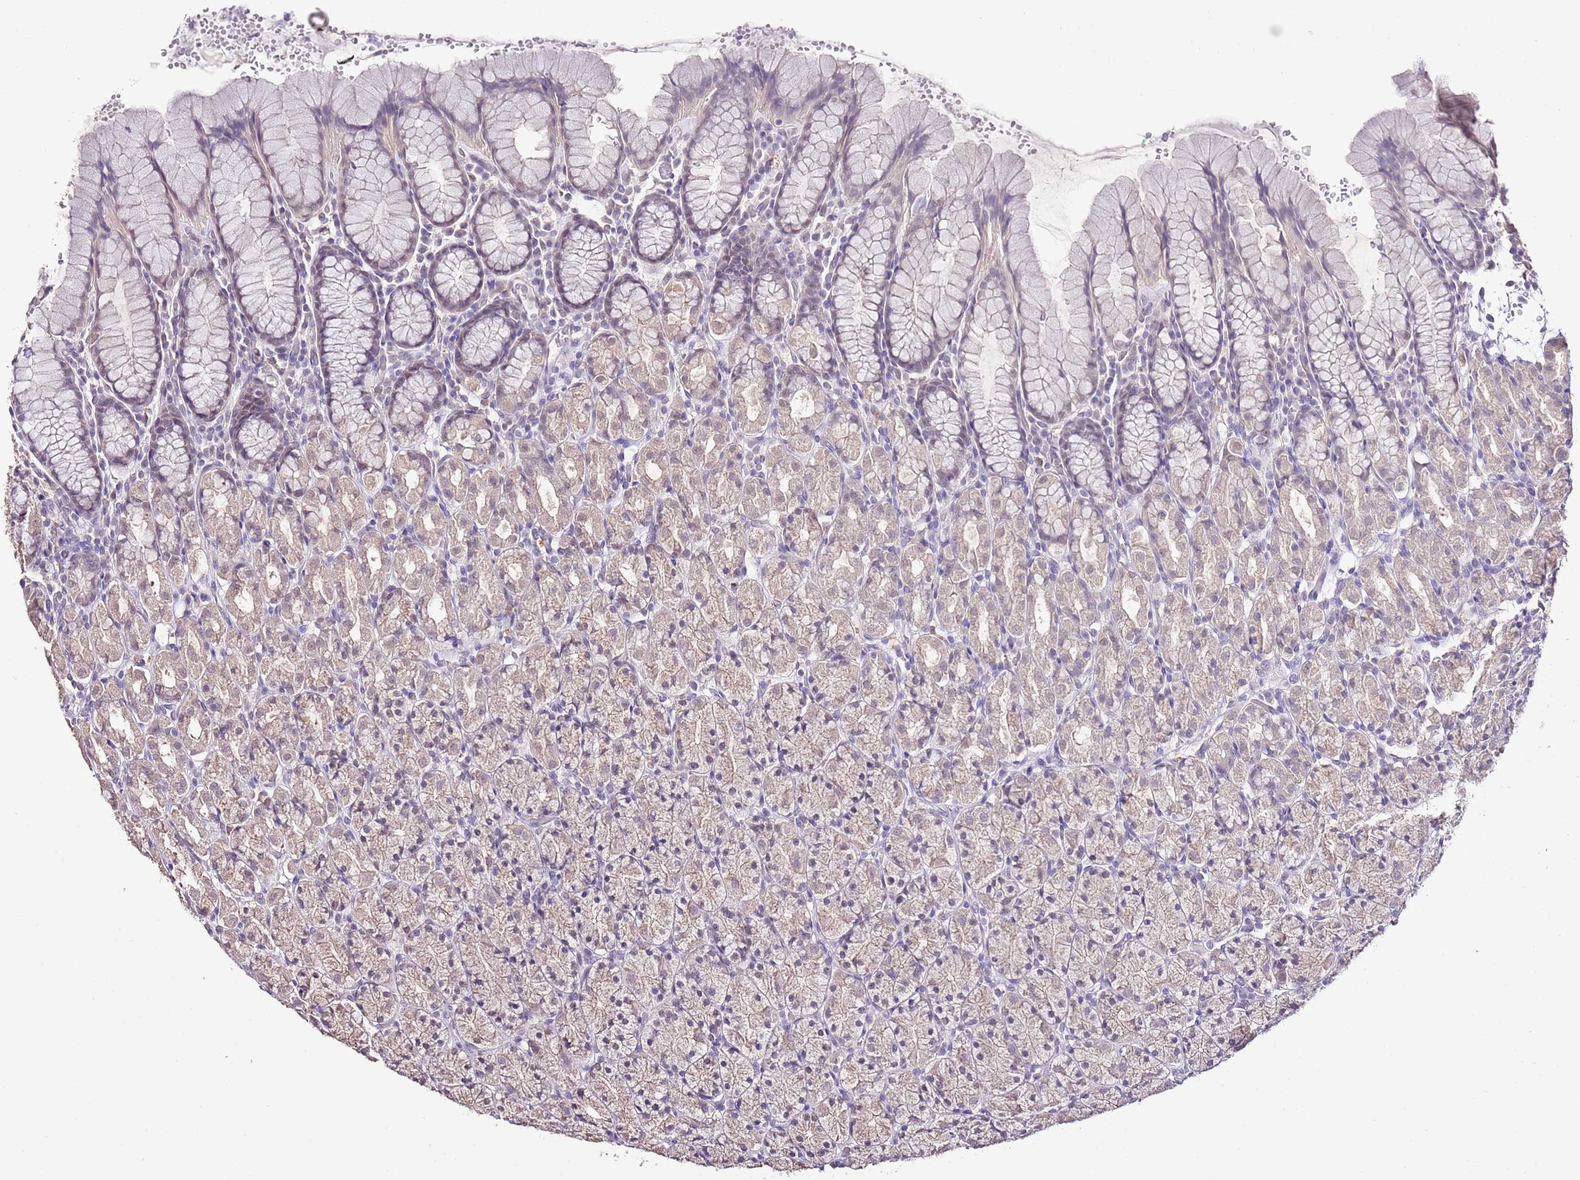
{"staining": {"intensity": "weak", "quantity": "25%-75%", "location": "cytoplasmic/membranous,nuclear"}, "tissue": "stomach", "cell_type": "Glandular cells", "image_type": "normal", "snomed": [{"axis": "morphology", "description": "Normal tissue, NOS"}, {"axis": "topography", "description": "Stomach, upper"}, {"axis": "topography", "description": "Stomach"}], "caption": "Approximately 25%-75% of glandular cells in benign human stomach reveal weak cytoplasmic/membranous,nuclear protein staining as visualized by brown immunohistochemical staining.", "gene": "IZUMO4", "patient": {"sex": "male", "age": 62}}